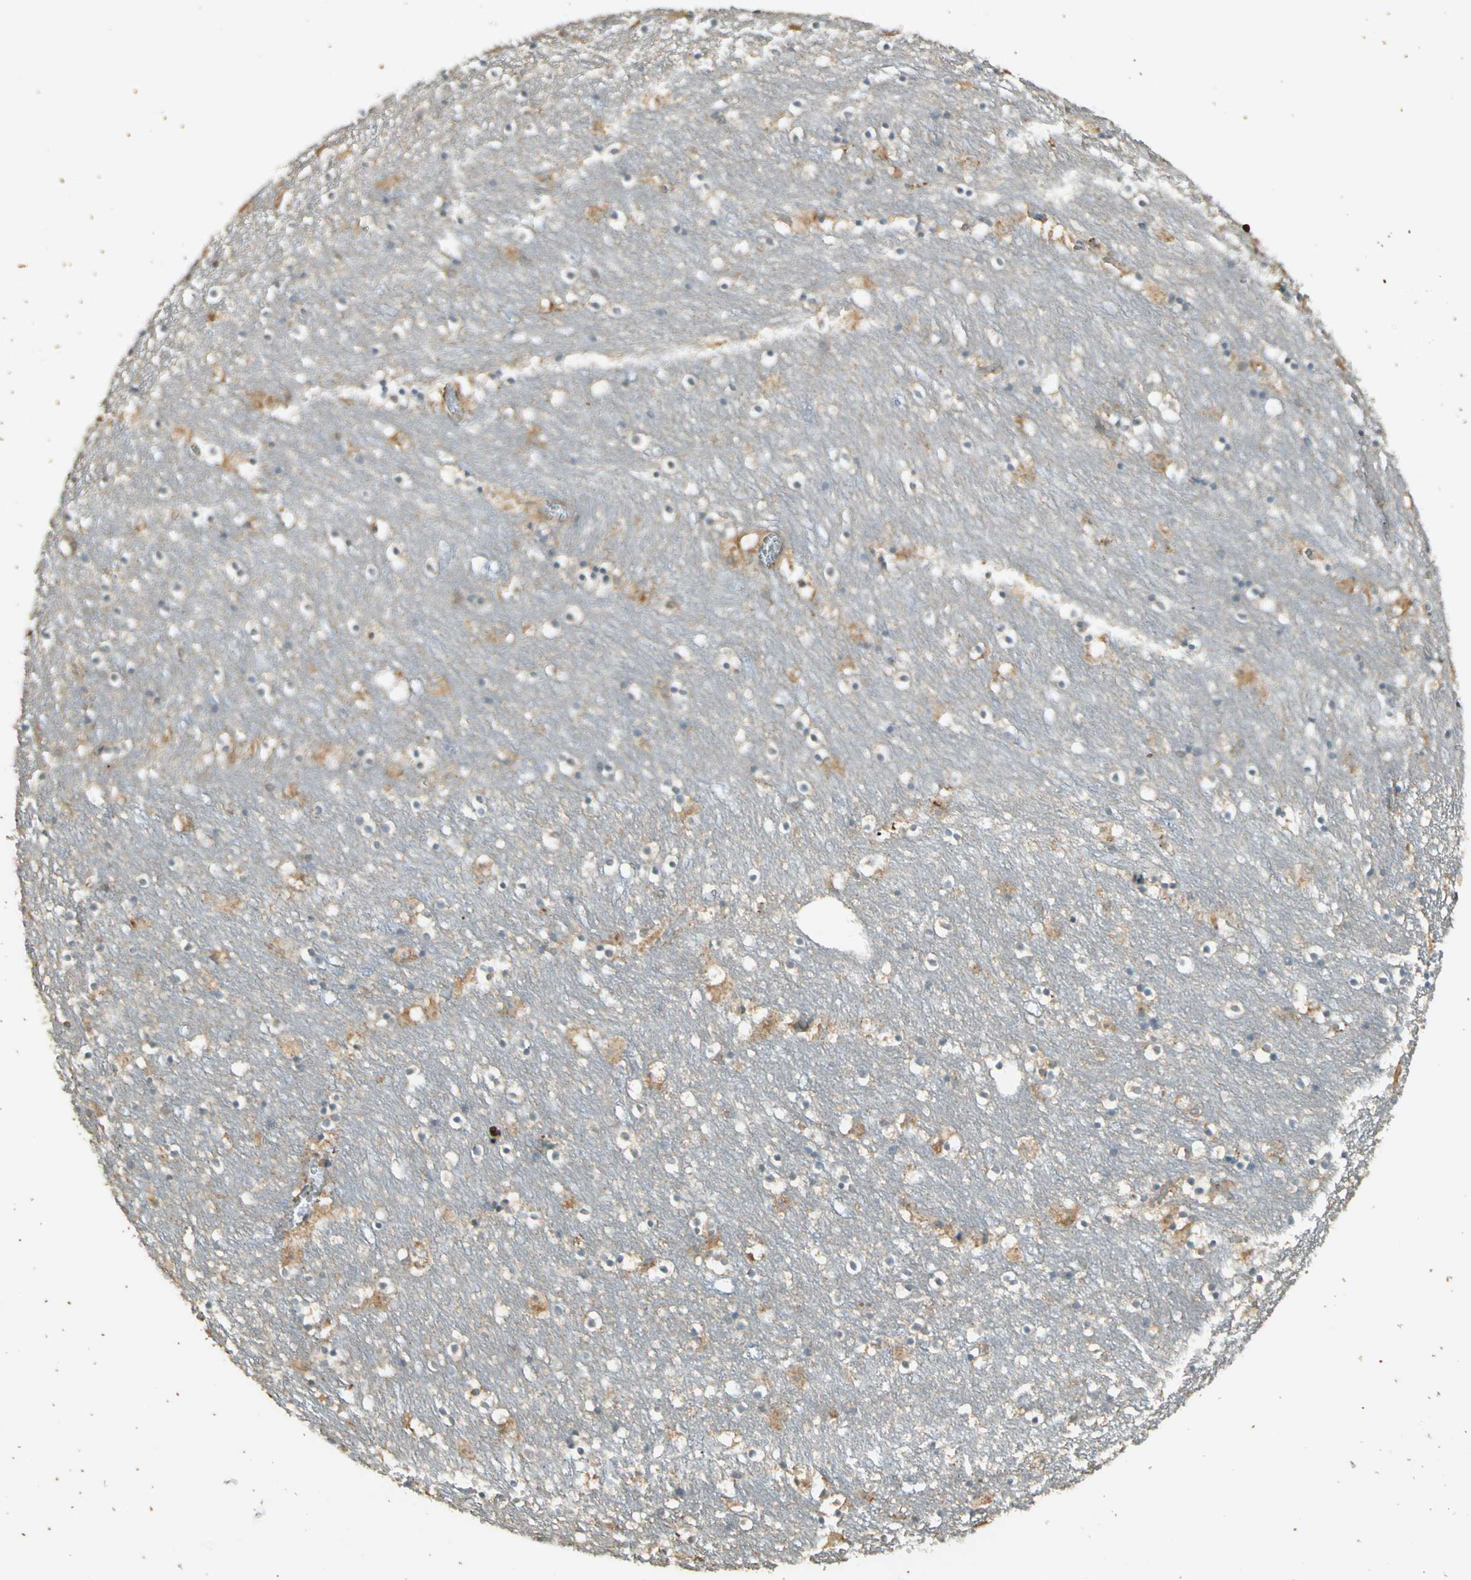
{"staining": {"intensity": "moderate", "quantity": "<25%", "location": "cytoplasmic/membranous"}, "tissue": "caudate", "cell_type": "Glial cells", "image_type": "normal", "snomed": [{"axis": "morphology", "description": "Normal tissue, NOS"}, {"axis": "topography", "description": "Lateral ventricle wall"}], "caption": "Immunohistochemical staining of benign caudate shows <25% levels of moderate cytoplasmic/membranous protein expression in approximately <25% of glial cells. (Brightfield microscopy of DAB IHC at high magnification).", "gene": "KEAP1", "patient": {"sex": "male", "age": 45}}